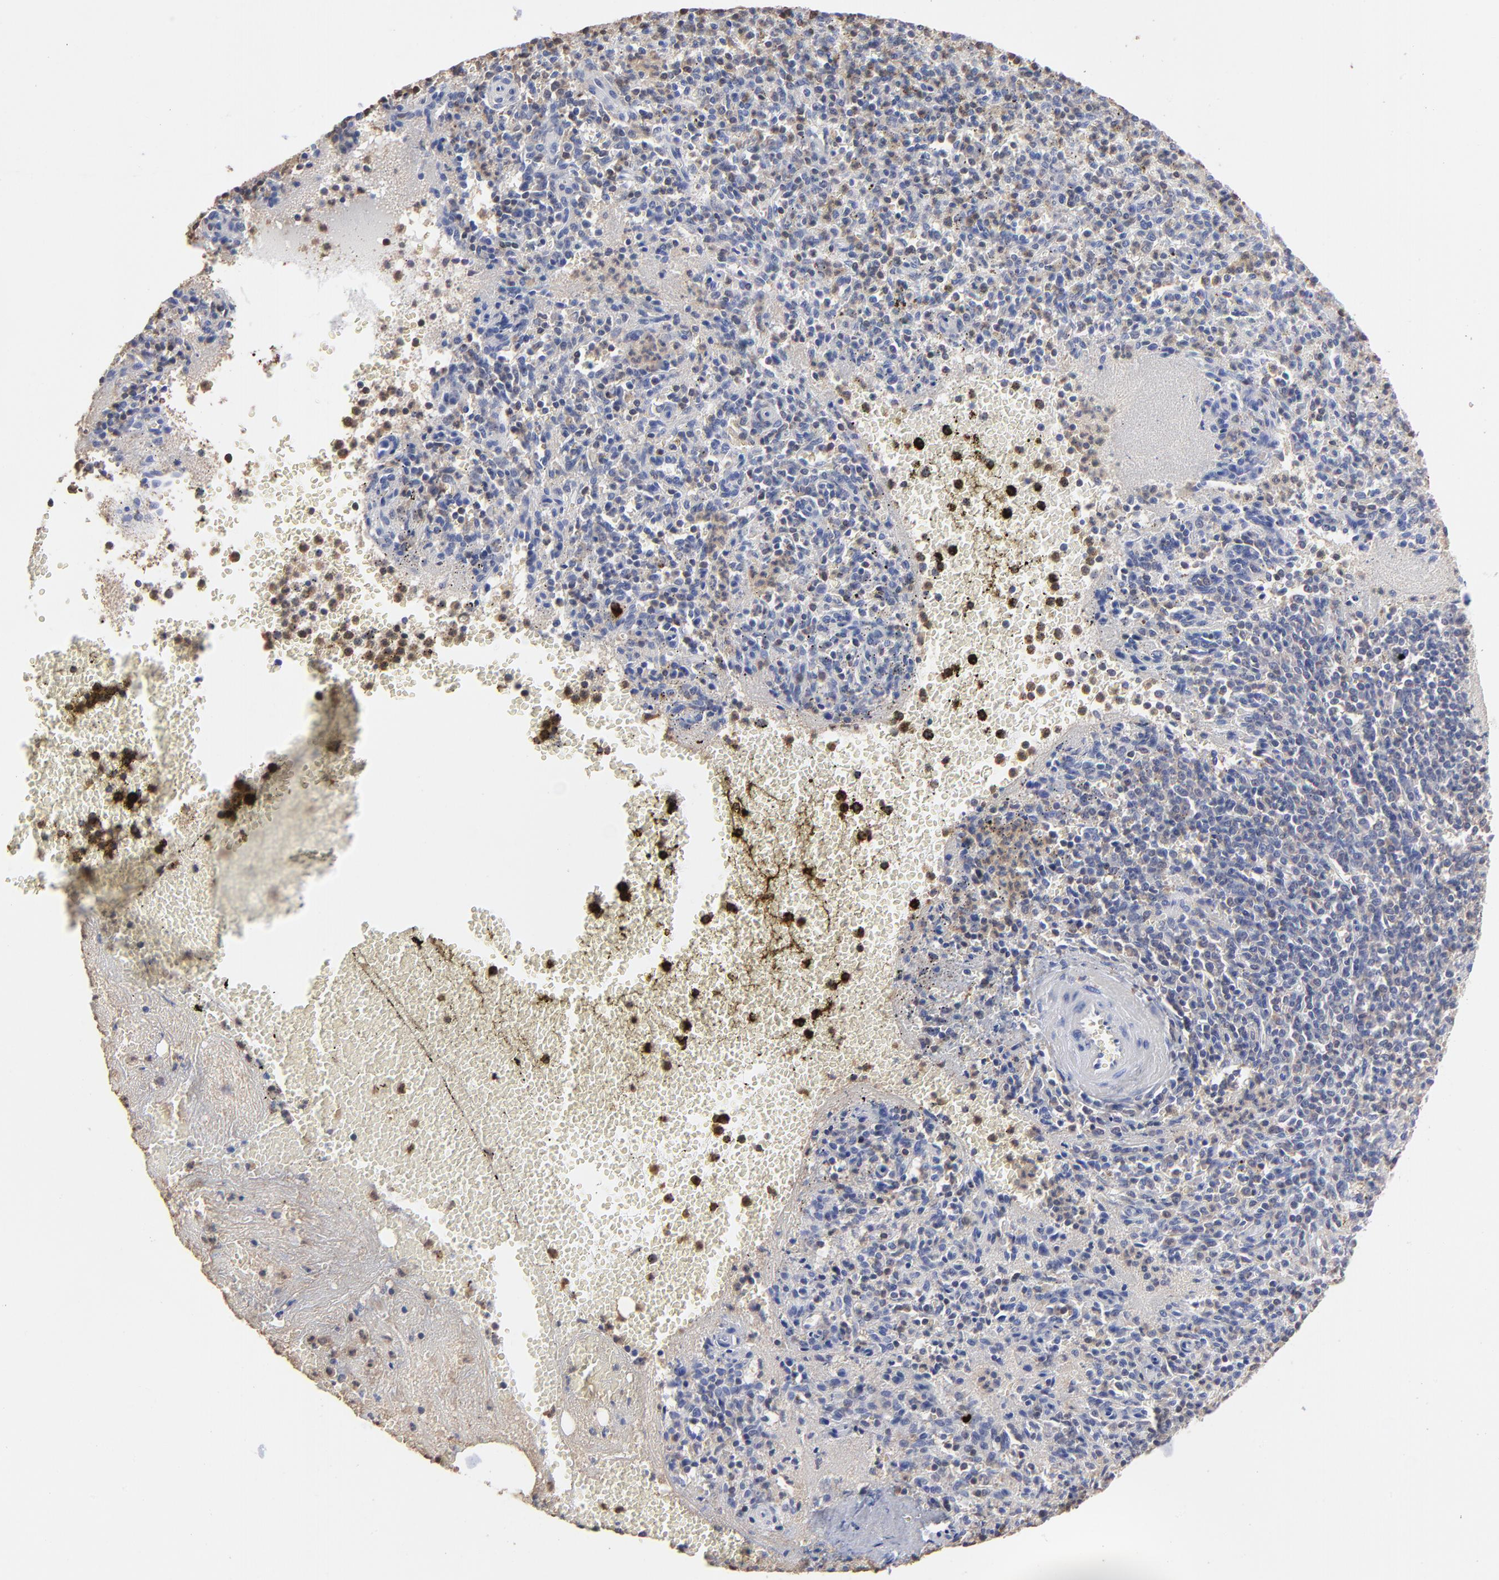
{"staining": {"intensity": "negative", "quantity": "none", "location": "none"}, "tissue": "spleen", "cell_type": "Cells in red pulp", "image_type": "normal", "snomed": [{"axis": "morphology", "description": "Normal tissue, NOS"}, {"axis": "topography", "description": "Spleen"}], "caption": "This is an IHC histopathology image of normal spleen. There is no staining in cells in red pulp.", "gene": "TBXT", "patient": {"sex": "male", "age": 72}}